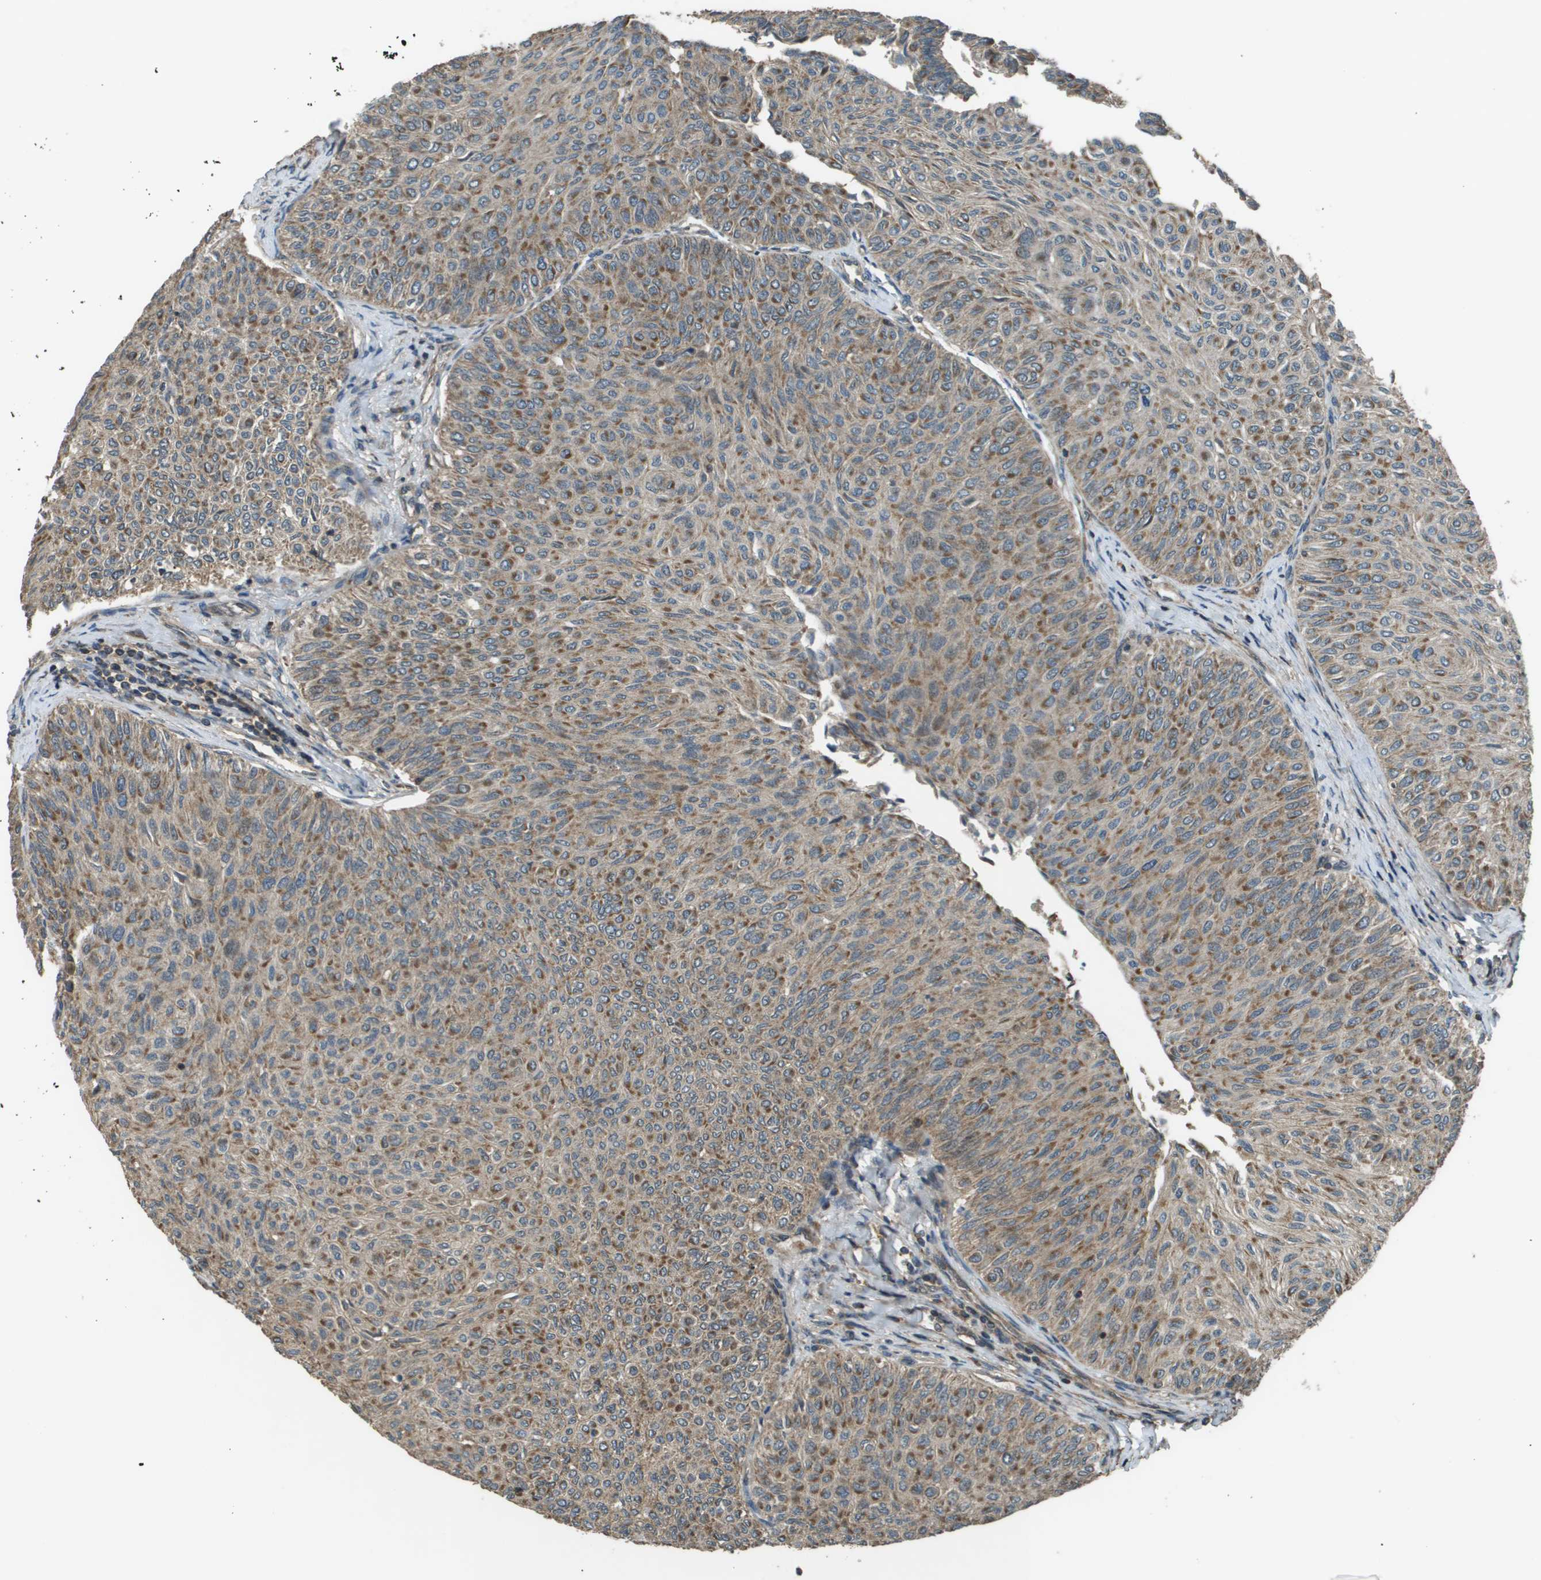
{"staining": {"intensity": "moderate", "quantity": ">75%", "location": "cytoplasmic/membranous"}, "tissue": "urothelial cancer", "cell_type": "Tumor cells", "image_type": "cancer", "snomed": [{"axis": "morphology", "description": "Urothelial carcinoma, Low grade"}, {"axis": "topography", "description": "Urinary bladder"}], "caption": "Approximately >75% of tumor cells in low-grade urothelial carcinoma display moderate cytoplasmic/membranous protein positivity as visualized by brown immunohistochemical staining.", "gene": "PLPBP", "patient": {"sex": "male", "age": 78}}